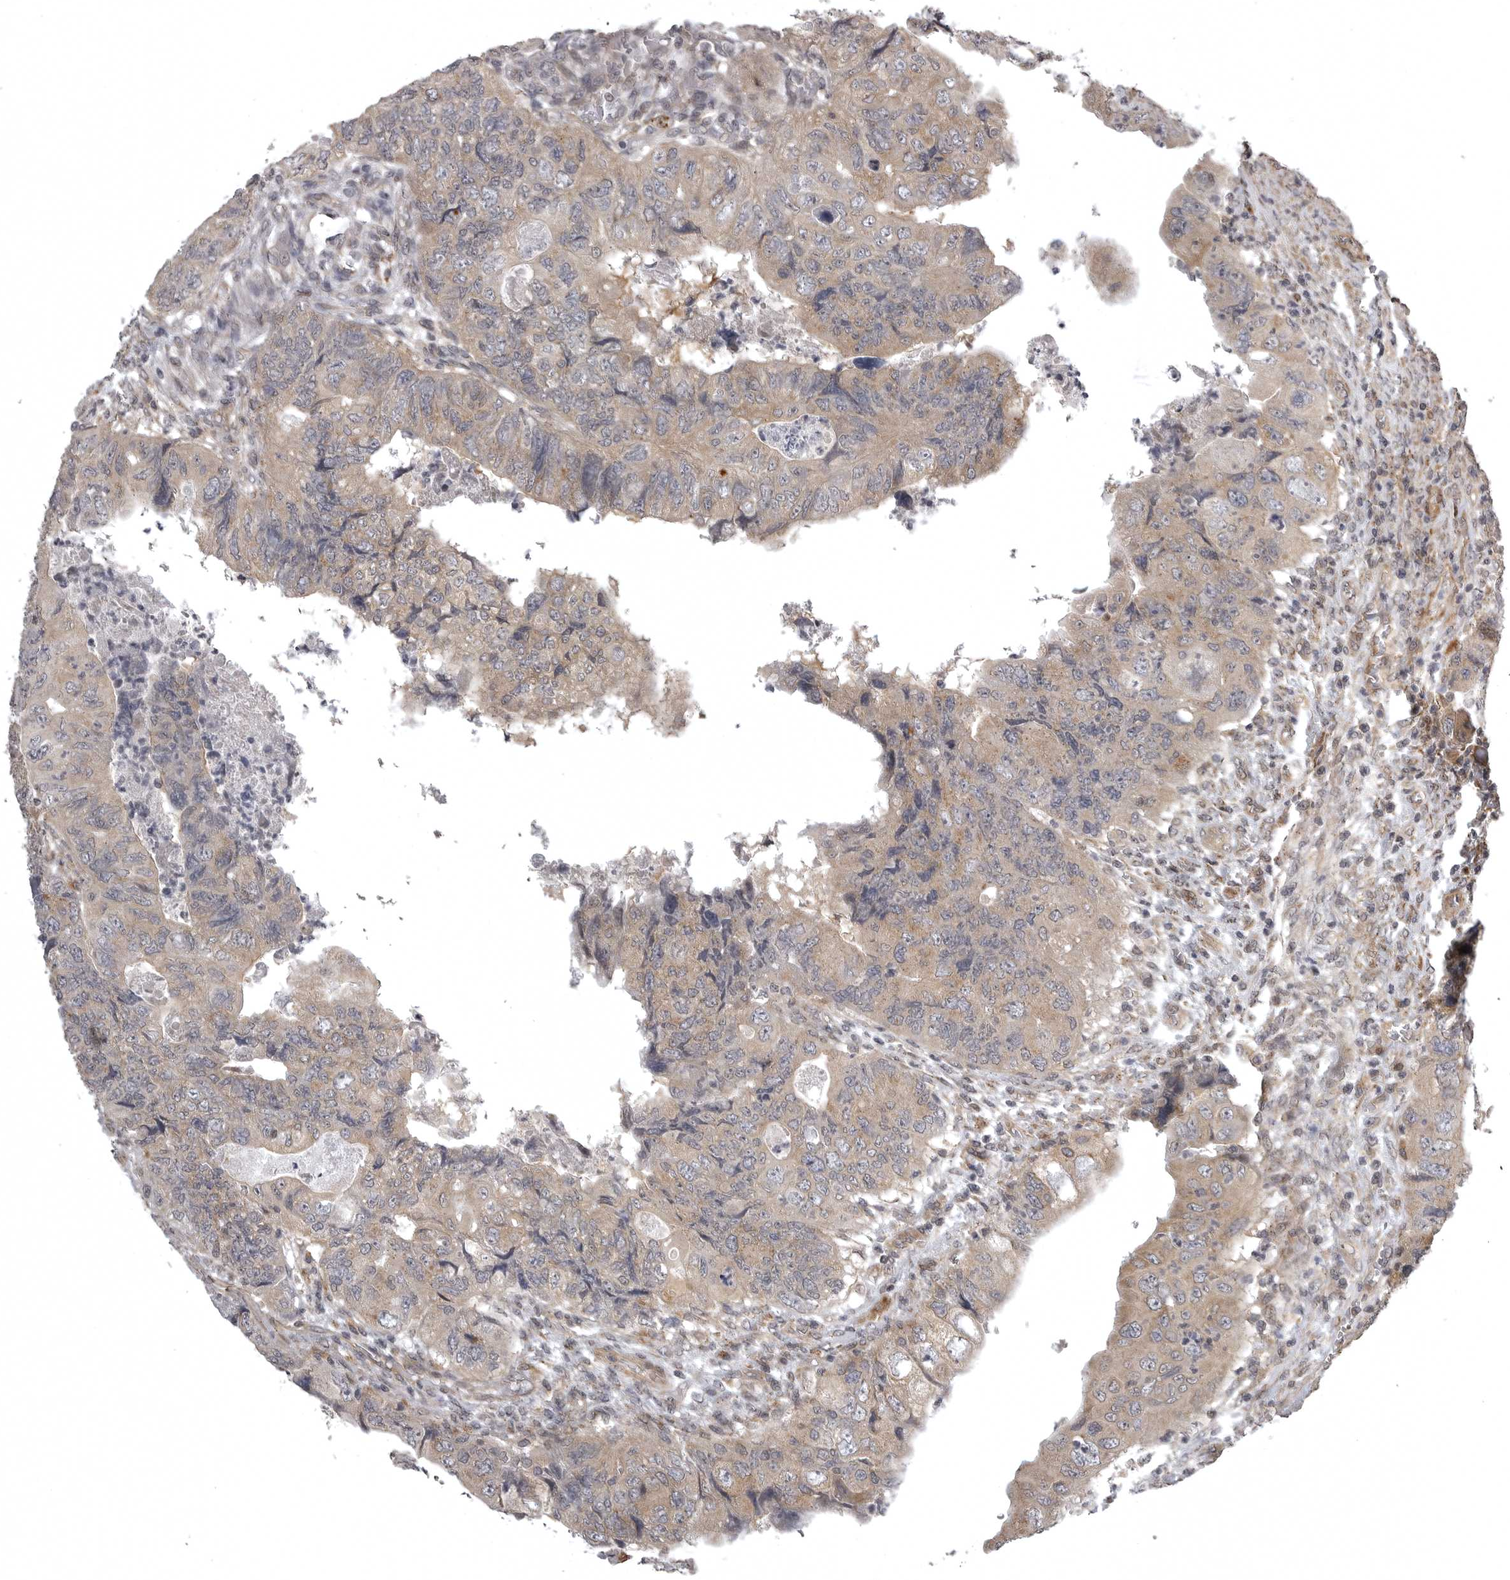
{"staining": {"intensity": "weak", "quantity": ">75%", "location": "cytoplasmic/membranous"}, "tissue": "colorectal cancer", "cell_type": "Tumor cells", "image_type": "cancer", "snomed": [{"axis": "morphology", "description": "Adenocarcinoma, NOS"}, {"axis": "topography", "description": "Rectum"}], "caption": "This is an image of immunohistochemistry staining of colorectal cancer, which shows weak positivity in the cytoplasmic/membranous of tumor cells.", "gene": "SNX16", "patient": {"sex": "male", "age": 63}}